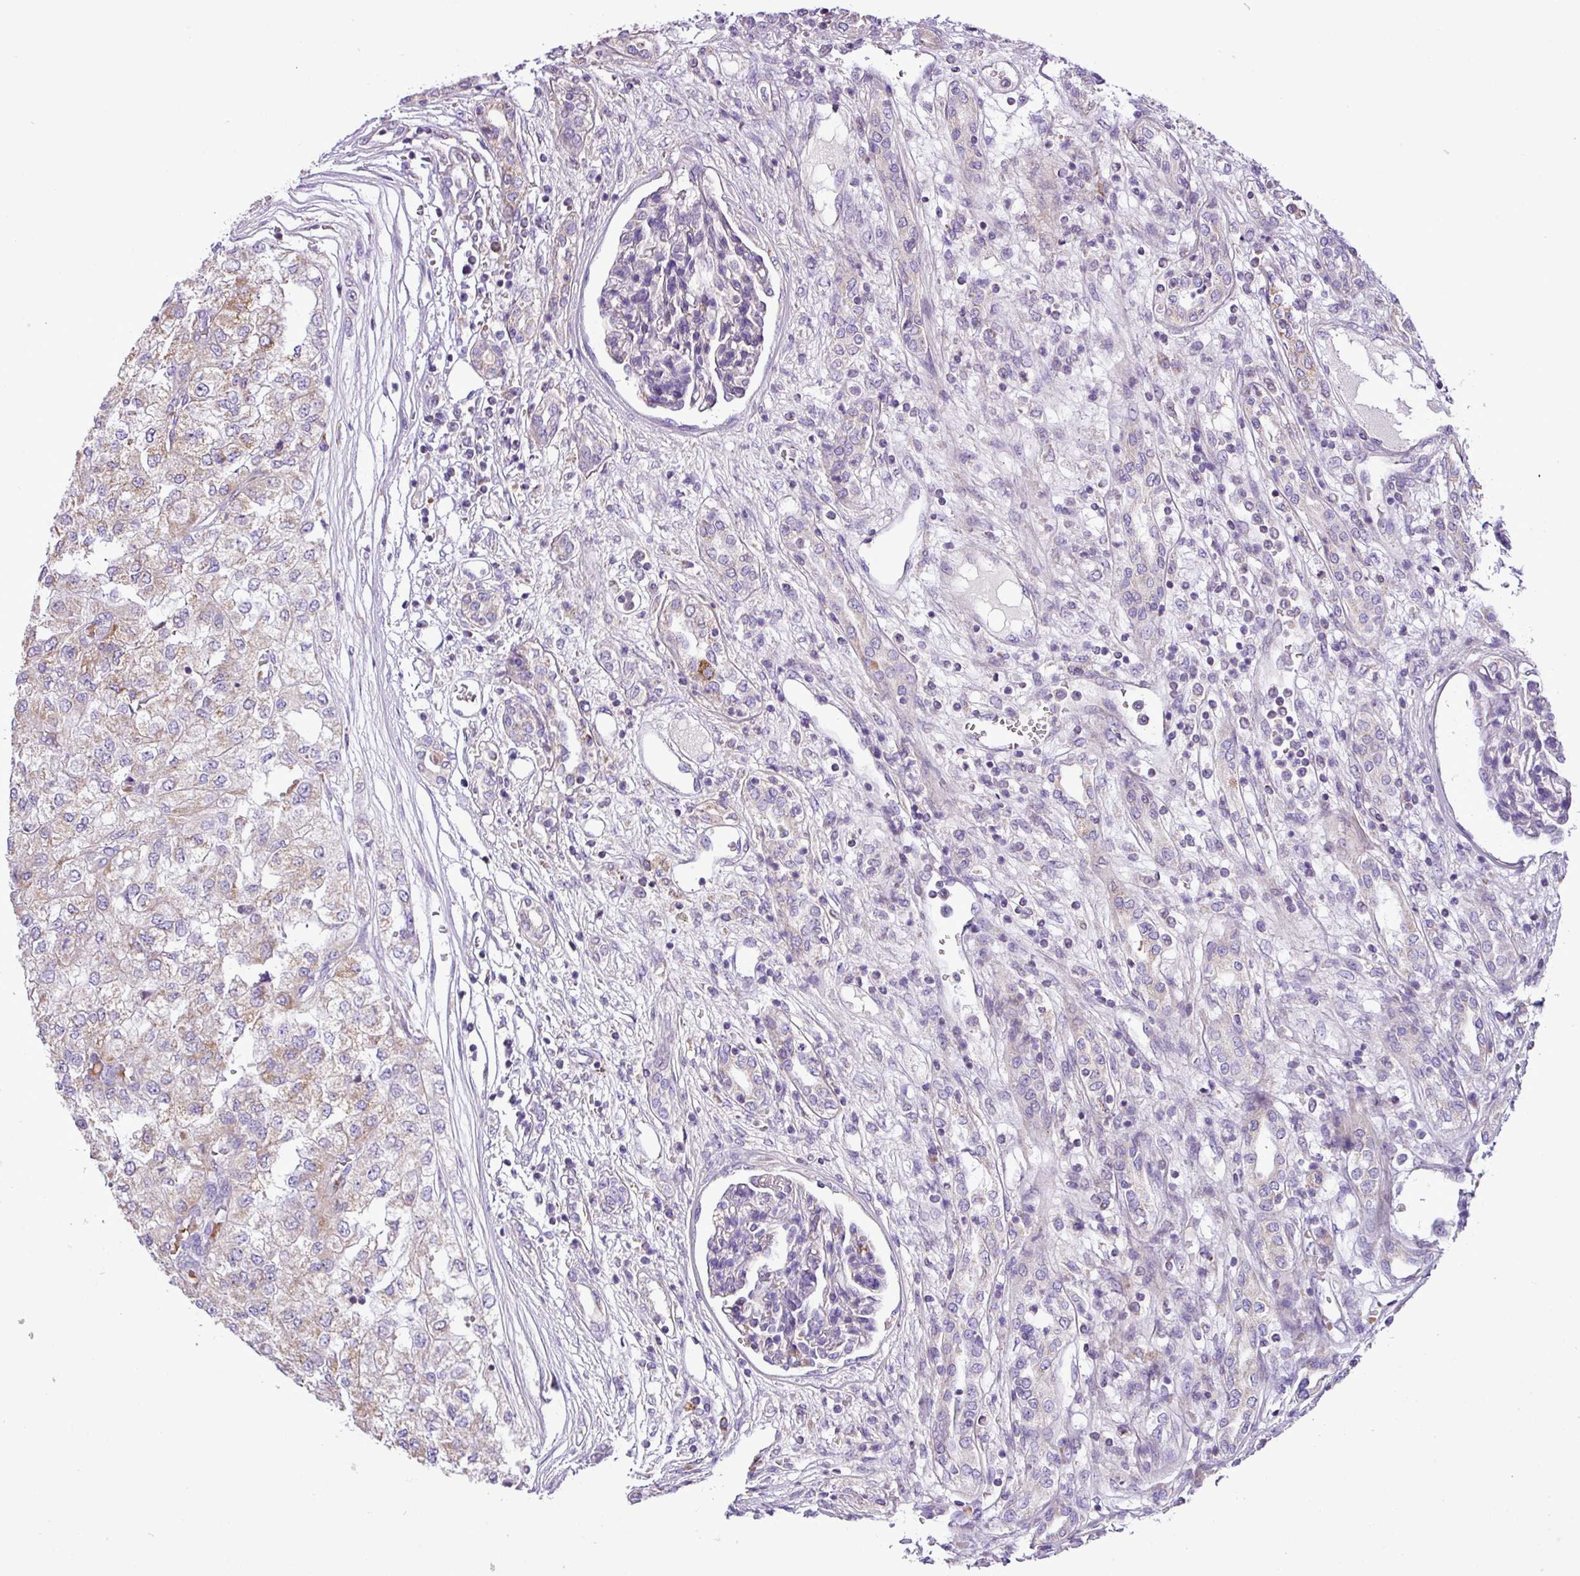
{"staining": {"intensity": "moderate", "quantity": "<25%", "location": "cytoplasmic/membranous"}, "tissue": "renal cancer", "cell_type": "Tumor cells", "image_type": "cancer", "snomed": [{"axis": "morphology", "description": "Adenocarcinoma, NOS"}, {"axis": "topography", "description": "Kidney"}], "caption": "DAB immunohistochemical staining of human renal cancer shows moderate cytoplasmic/membranous protein staining in approximately <25% of tumor cells.", "gene": "FAM183A", "patient": {"sex": "female", "age": 54}}